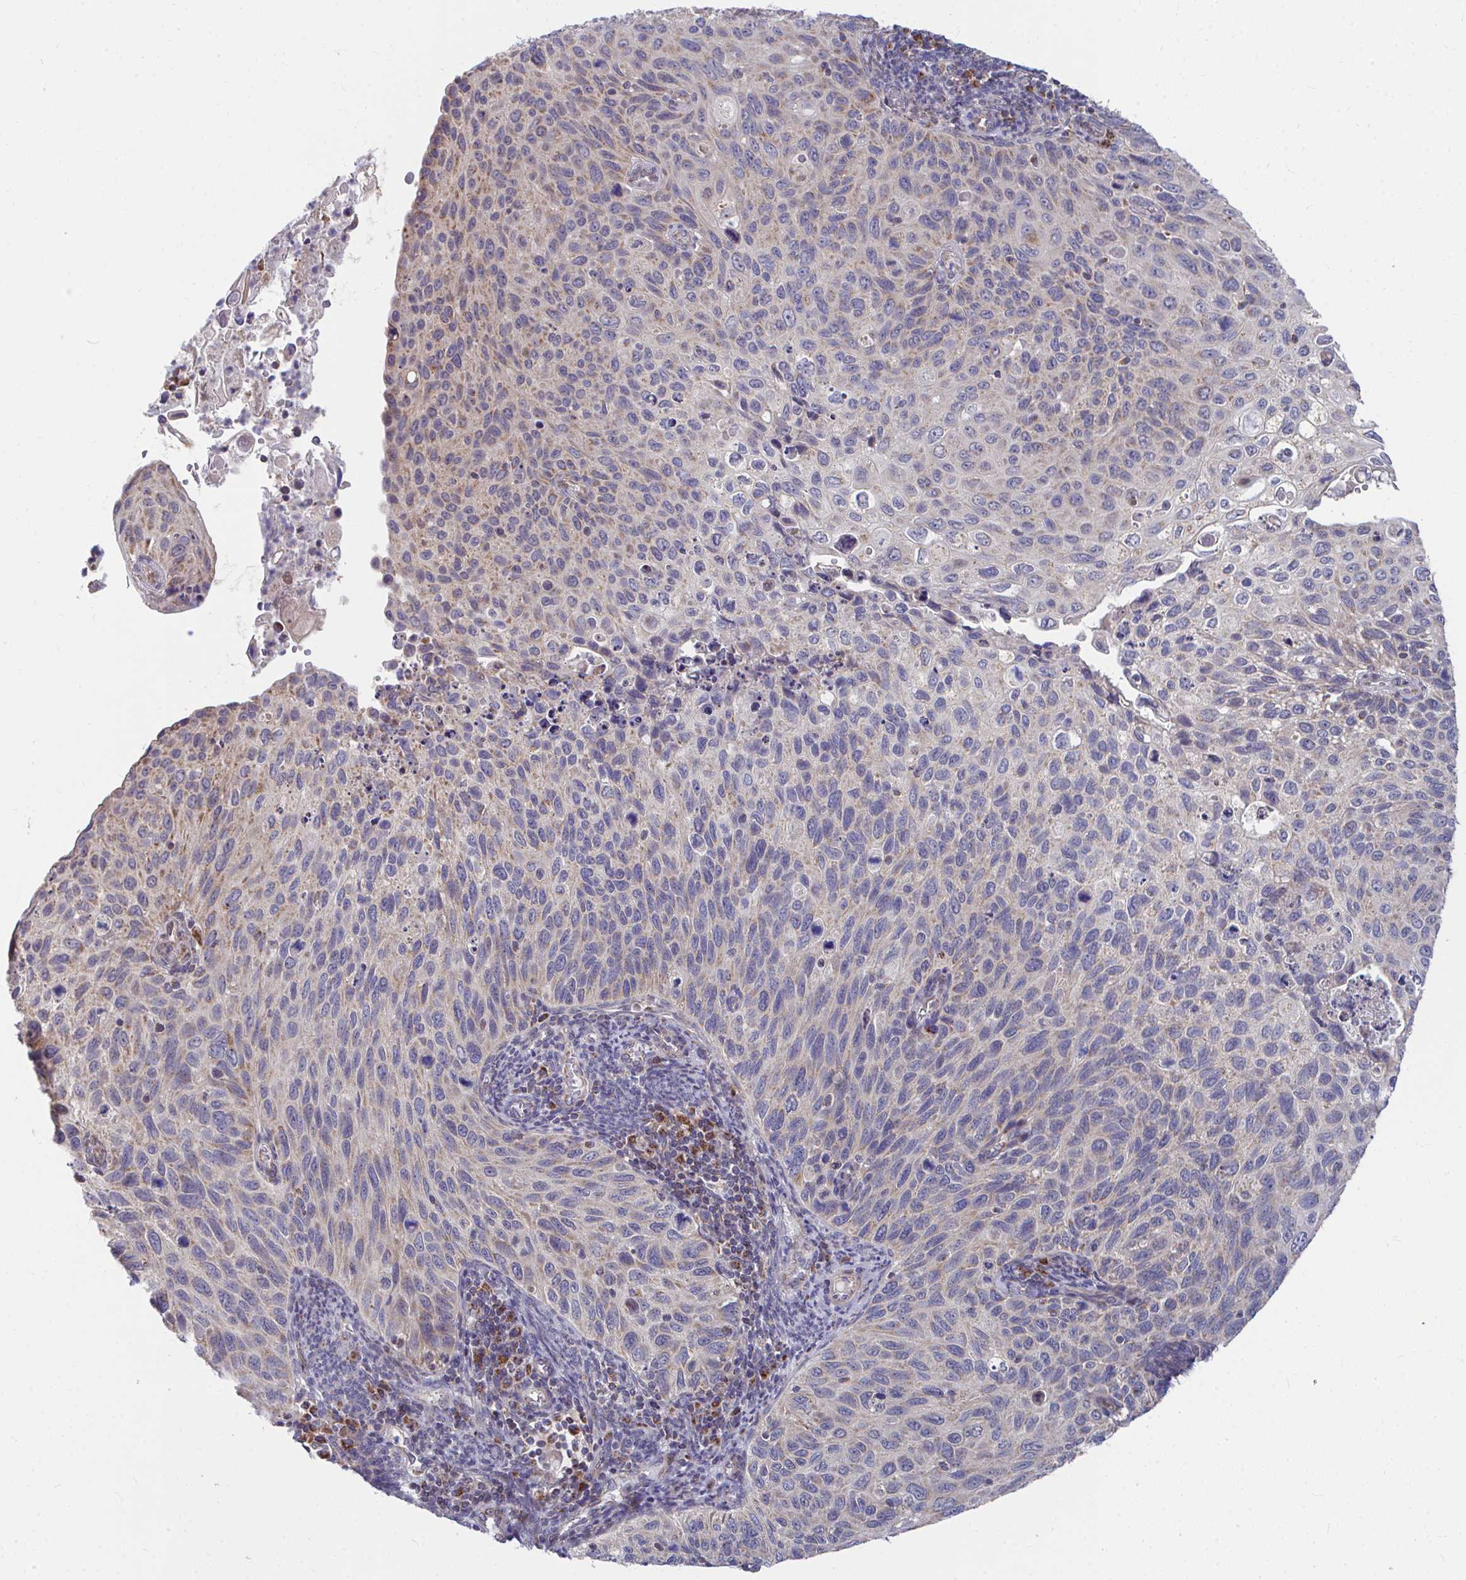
{"staining": {"intensity": "moderate", "quantity": "<25%", "location": "cytoplasmic/membranous"}, "tissue": "cervical cancer", "cell_type": "Tumor cells", "image_type": "cancer", "snomed": [{"axis": "morphology", "description": "Squamous cell carcinoma, NOS"}, {"axis": "topography", "description": "Cervix"}], "caption": "Immunohistochemistry of cervical cancer (squamous cell carcinoma) shows low levels of moderate cytoplasmic/membranous positivity in approximately <25% of tumor cells. (Brightfield microscopy of DAB IHC at high magnification).", "gene": "PEX3", "patient": {"sex": "female", "age": 70}}